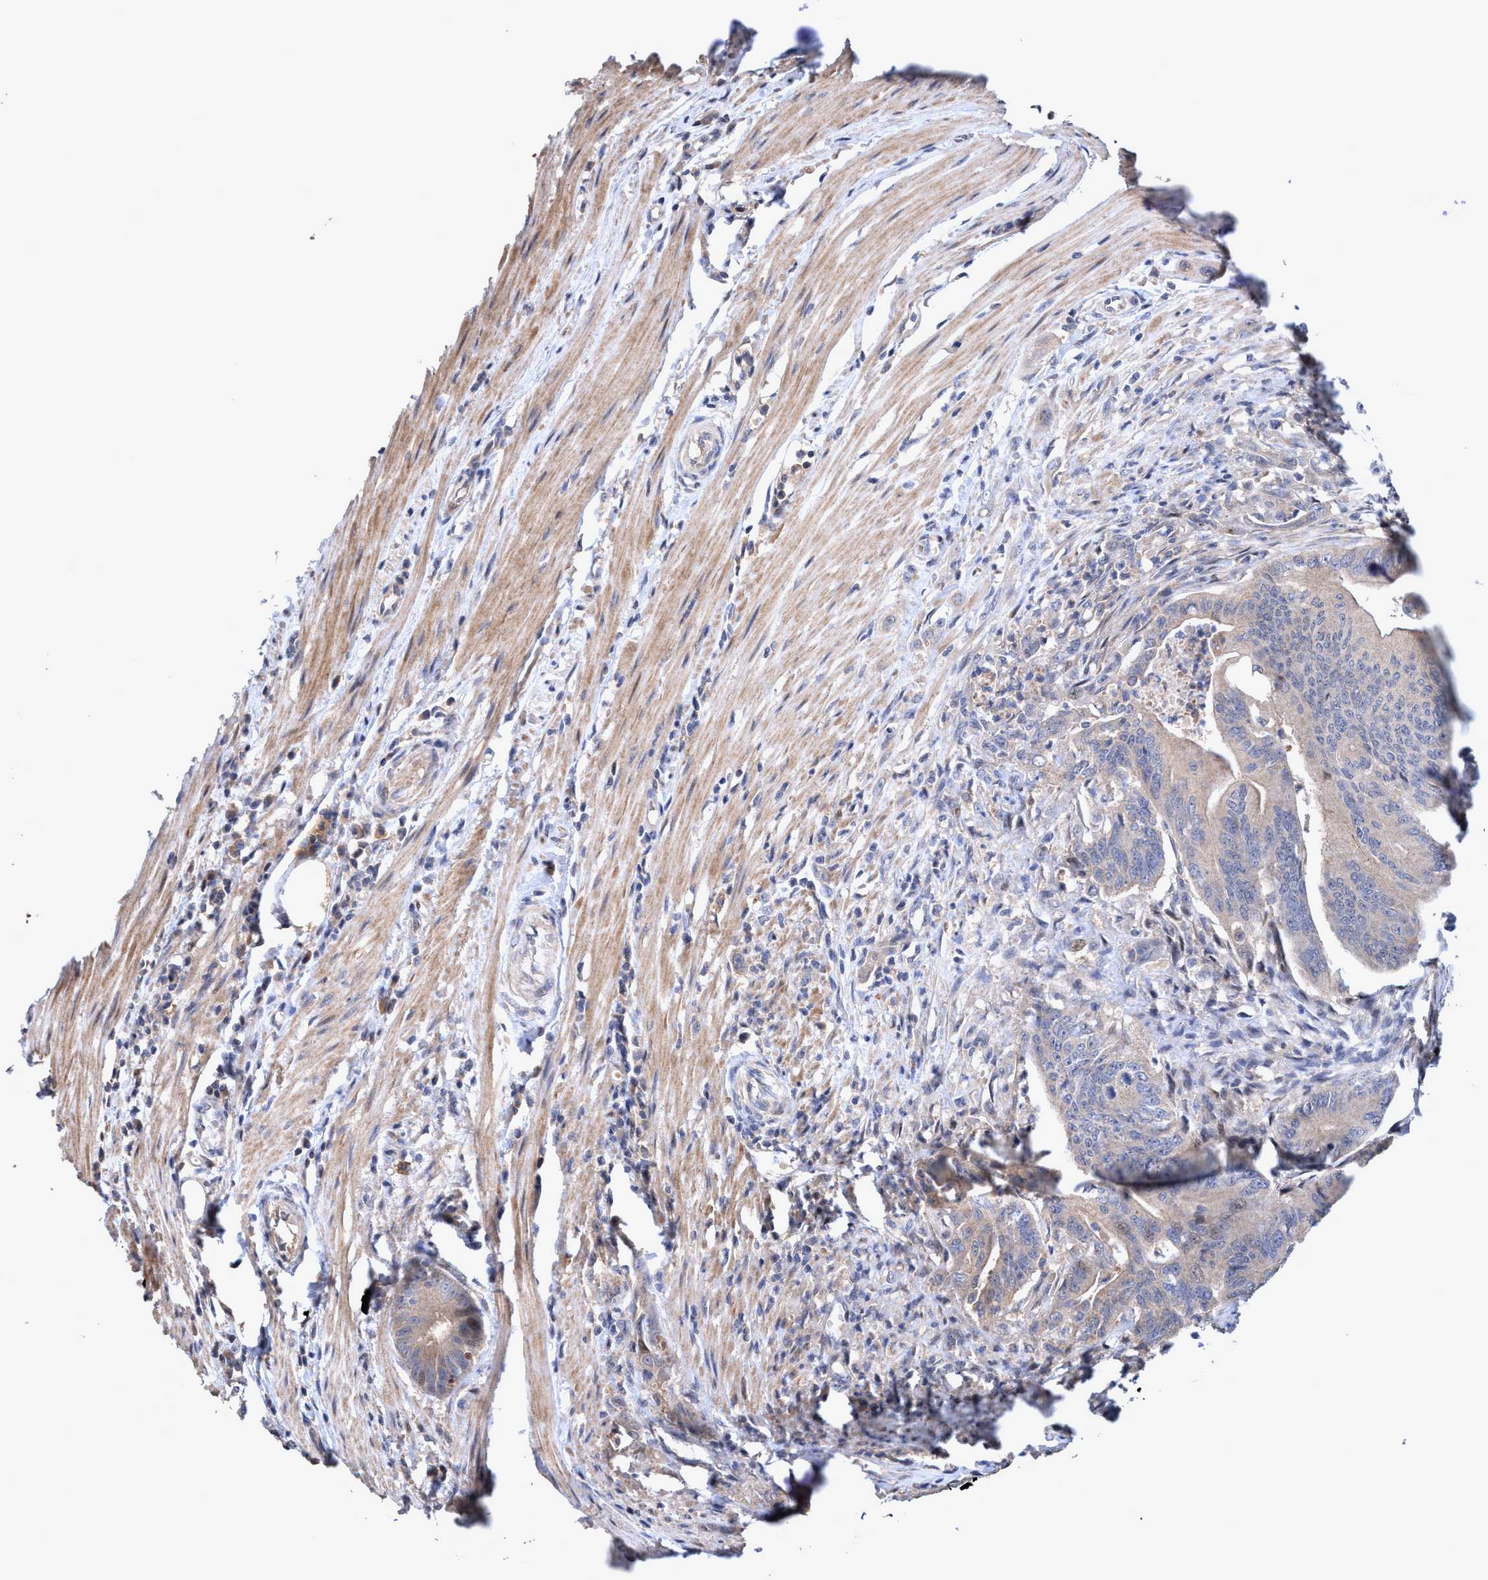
{"staining": {"intensity": "weak", "quantity": "25%-75%", "location": "cytoplasmic/membranous"}, "tissue": "colorectal cancer", "cell_type": "Tumor cells", "image_type": "cancer", "snomed": [{"axis": "morphology", "description": "Adenoma, NOS"}, {"axis": "morphology", "description": "Adenocarcinoma, NOS"}, {"axis": "topography", "description": "Colon"}], "caption": "Protein staining of colorectal cancer (adenocarcinoma) tissue demonstrates weak cytoplasmic/membranous staining in approximately 25%-75% of tumor cells. (DAB (3,3'-diaminobenzidine) IHC, brown staining for protein, blue staining for nuclei).", "gene": "ZNF677", "patient": {"sex": "male", "age": 79}}